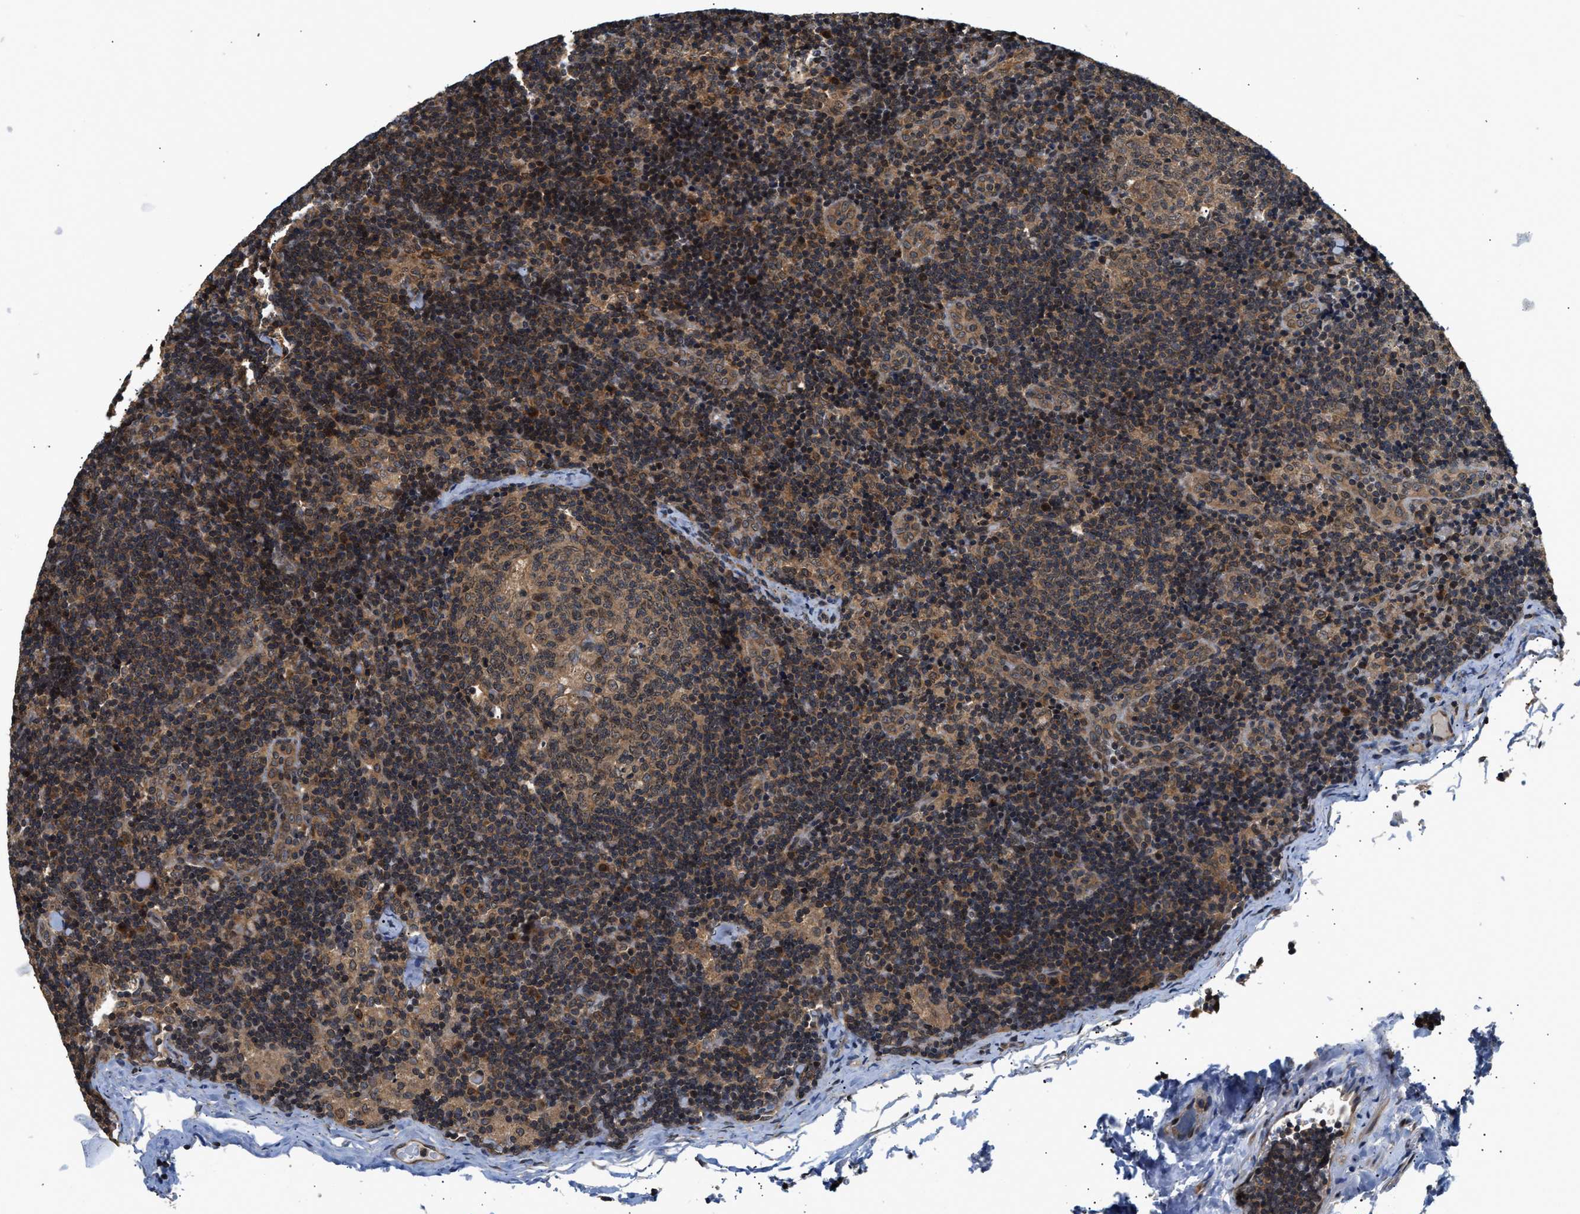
{"staining": {"intensity": "moderate", "quantity": ">75%", "location": "cytoplasmic/membranous"}, "tissue": "lymph node", "cell_type": "Germinal center cells", "image_type": "normal", "snomed": [{"axis": "morphology", "description": "Normal tissue, NOS"}, {"axis": "topography", "description": "Lymph node"}], "caption": "Immunohistochemistry (IHC) of unremarkable human lymph node exhibits medium levels of moderate cytoplasmic/membranous expression in approximately >75% of germinal center cells. Nuclei are stained in blue.", "gene": "RAB29", "patient": {"sex": "female", "age": 14}}